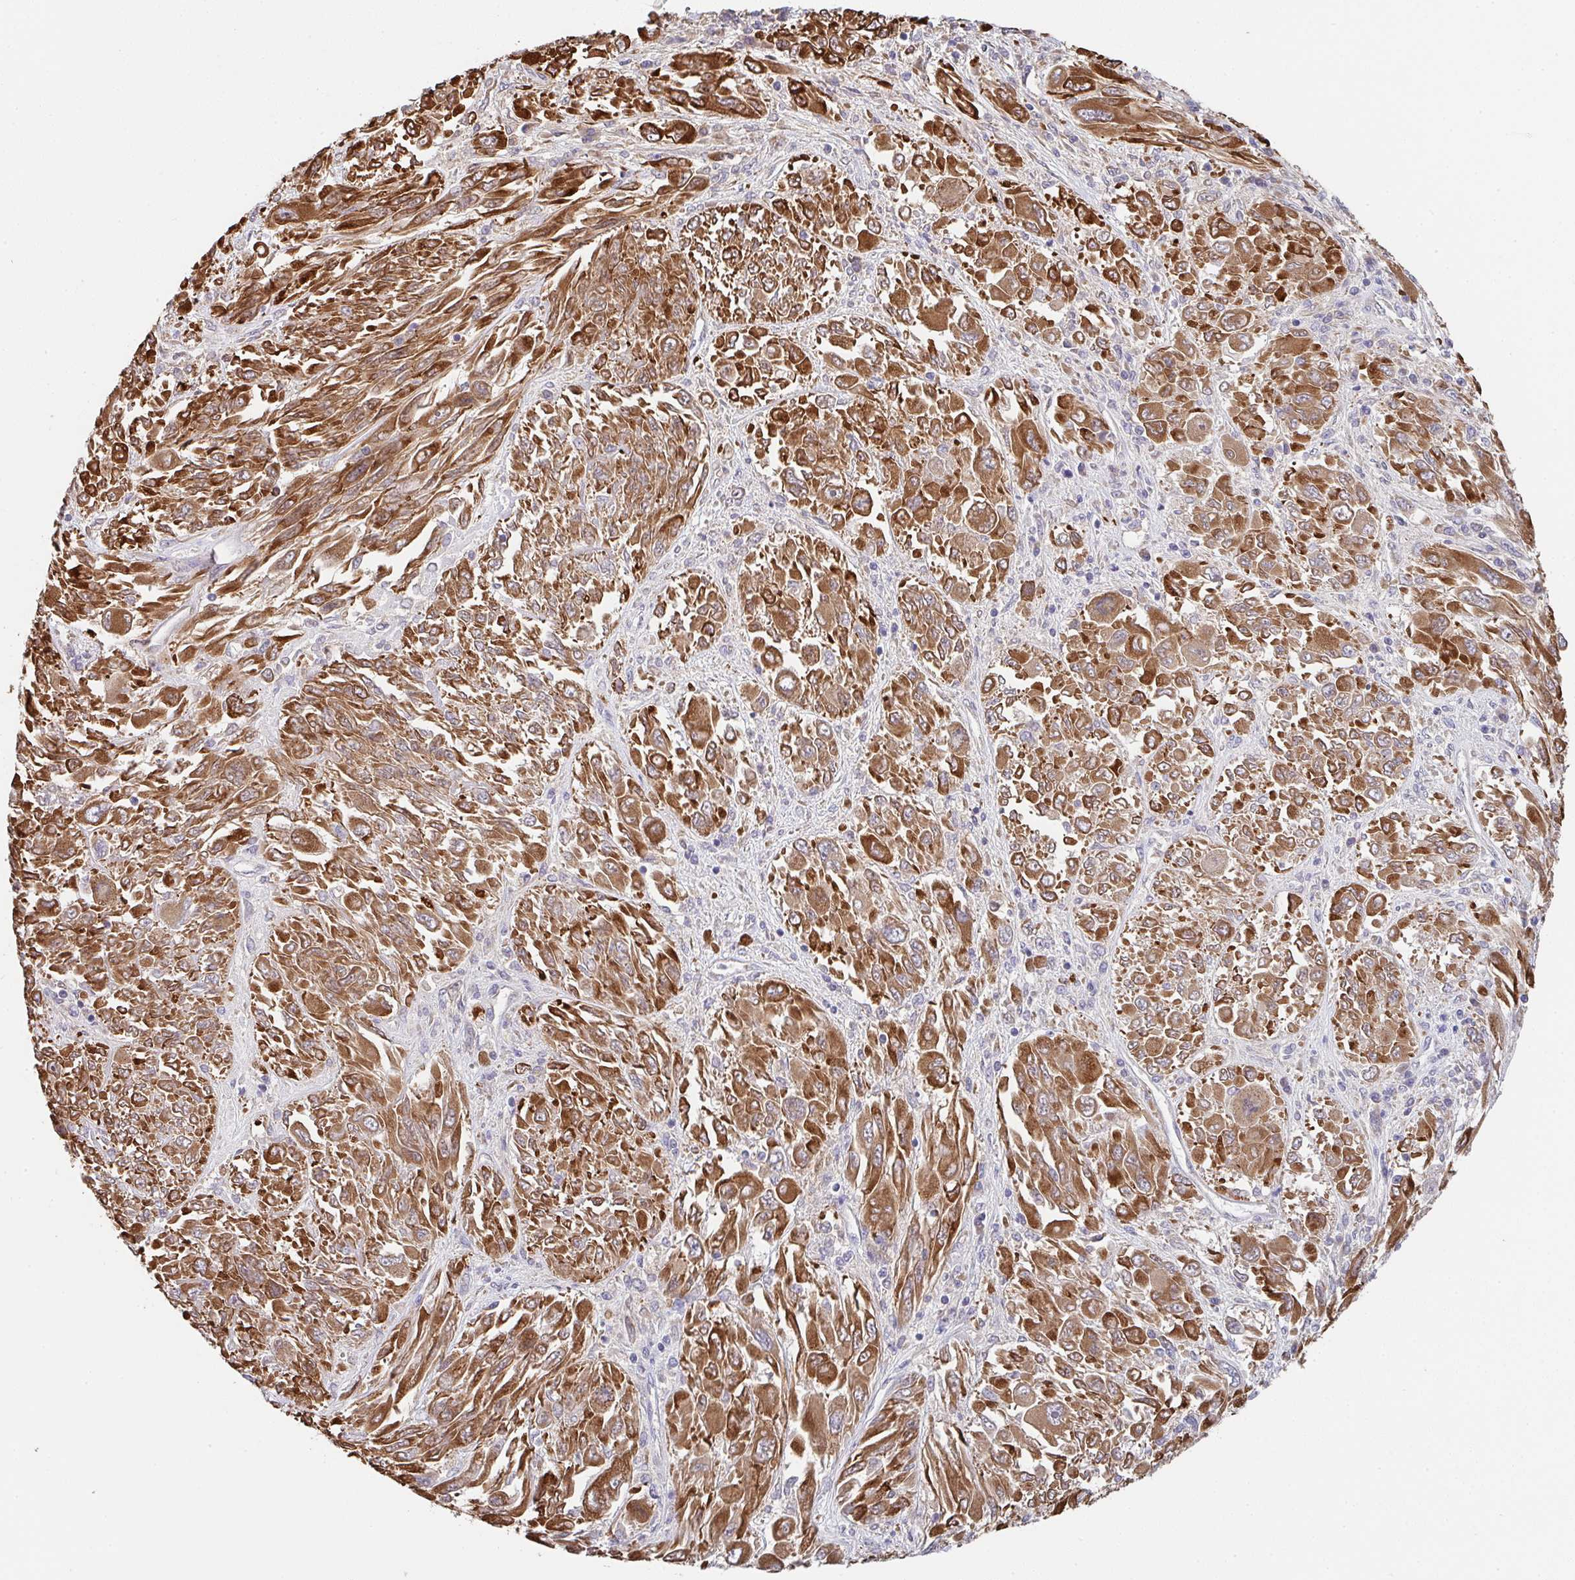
{"staining": {"intensity": "strong", "quantity": ">75%", "location": "cytoplasmic/membranous"}, "tissue": "melanoma", "cell_type": "Tumor cells", "image_type": "cancer", "snomed": [{"axis": "morphology", "description": "Malignant melanoma, NOS"}, {"axis": "topography", "description": "Skin"}], "caption": "IHC (DAB) staining of human malignant melanoma reveals strong cytoplasmic/membranous protein positivity in about >75% of tumor cells. The protein is stained brown, and the nuclei are stained in blue (DAB (3,3'-diaminobenzidine) IHC with brightfield microscopy, high magnification).", "gene": "TSPAN31", "patient": {"sex": "female", "age": 91}}